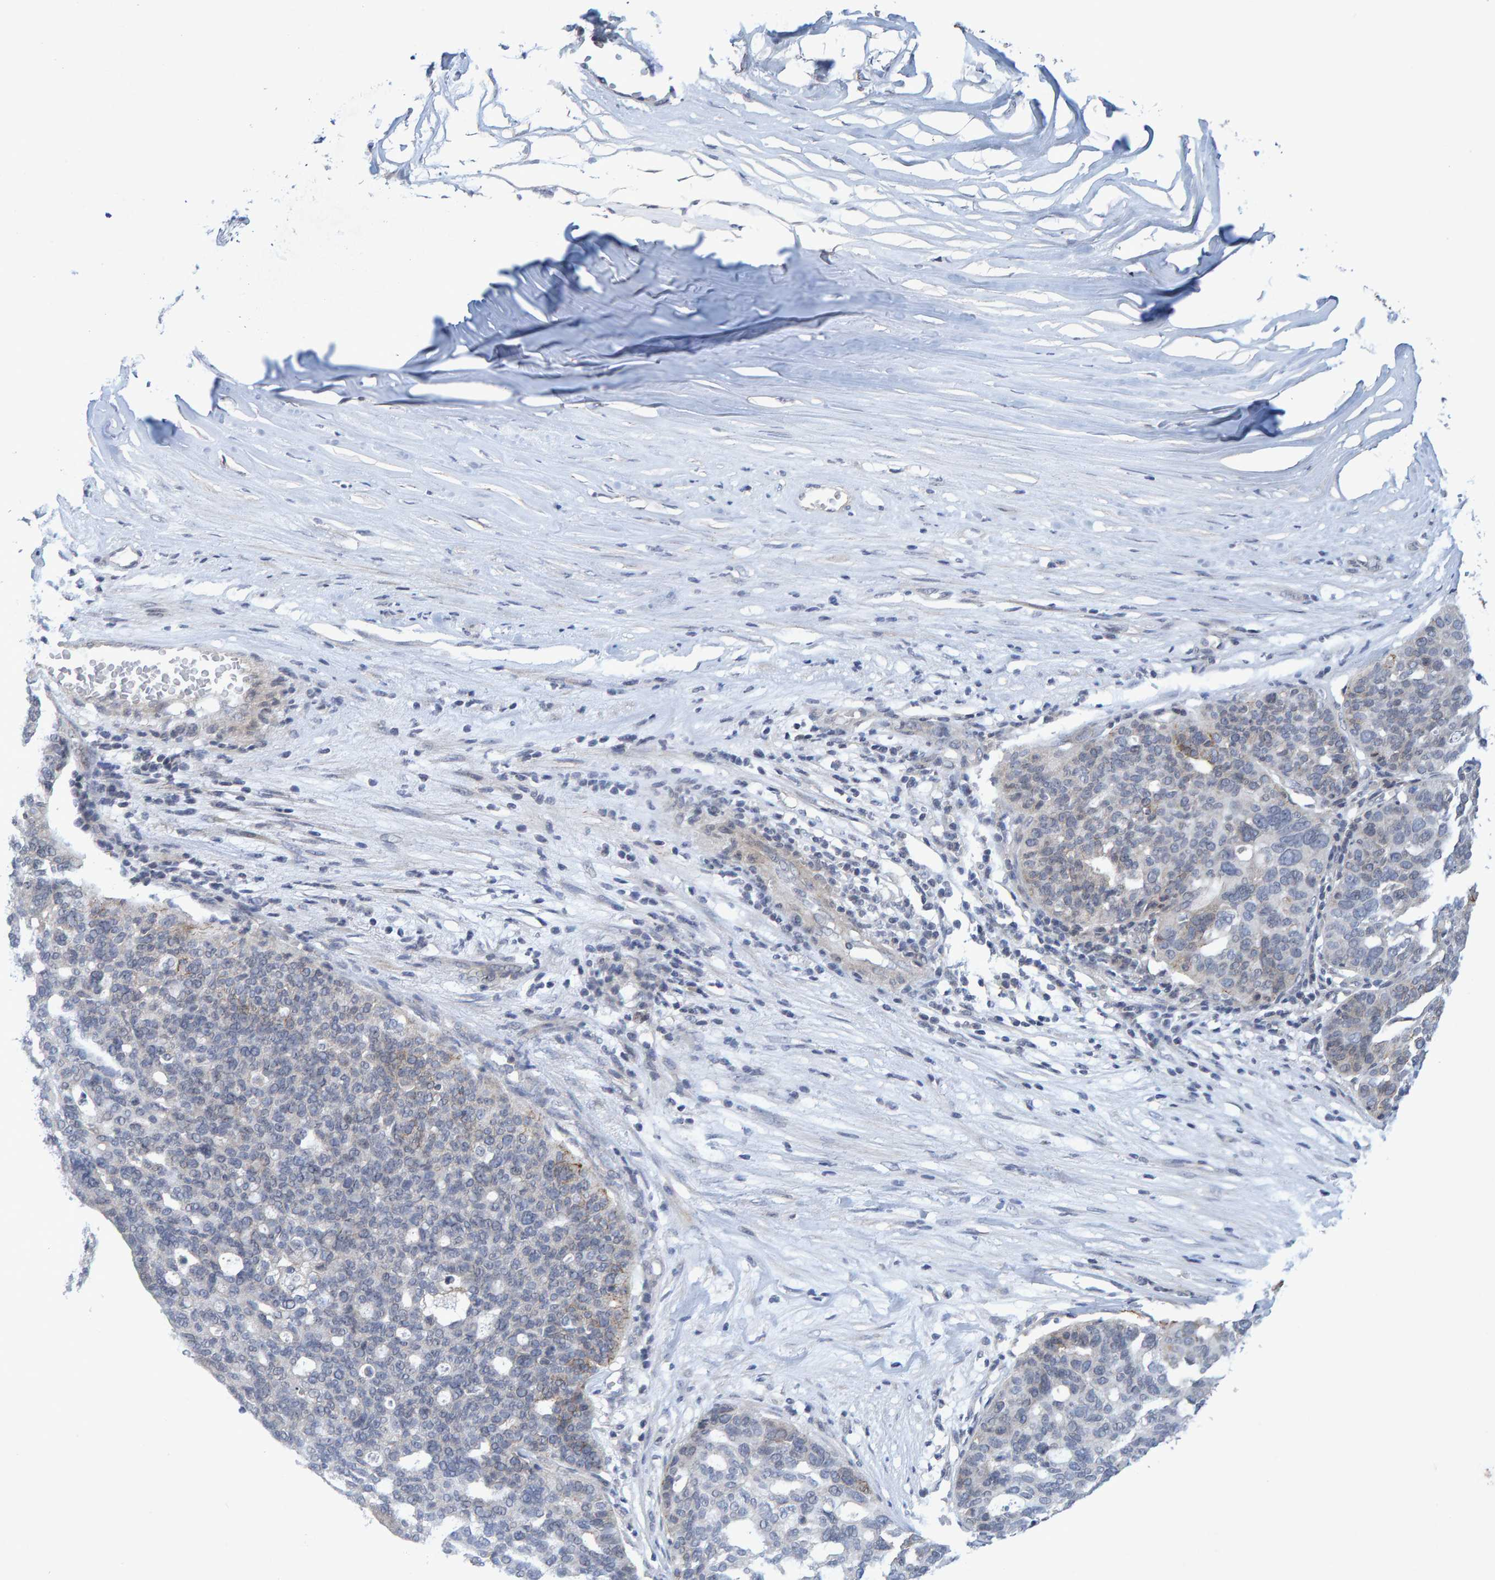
{"staining": {"intensity": "weak", "quantity": "<25%", "location": "cytoplasmic/membranous"}, "tissue": "ovarian cancer", "cell_type": "Tumor cells", "image_type": "cancer", "snomed": [{"axis": "morphology", "description": "Cystadenocarcinoma, serous, NOS"}, {"axis": "topography", "description": "Ovary"}], "caption": "Protein analysis of ovarian cancer displays no significant expression in tumor cells.", "gene": "CDH2", "patient": {"sex": "female", "age": 59}}